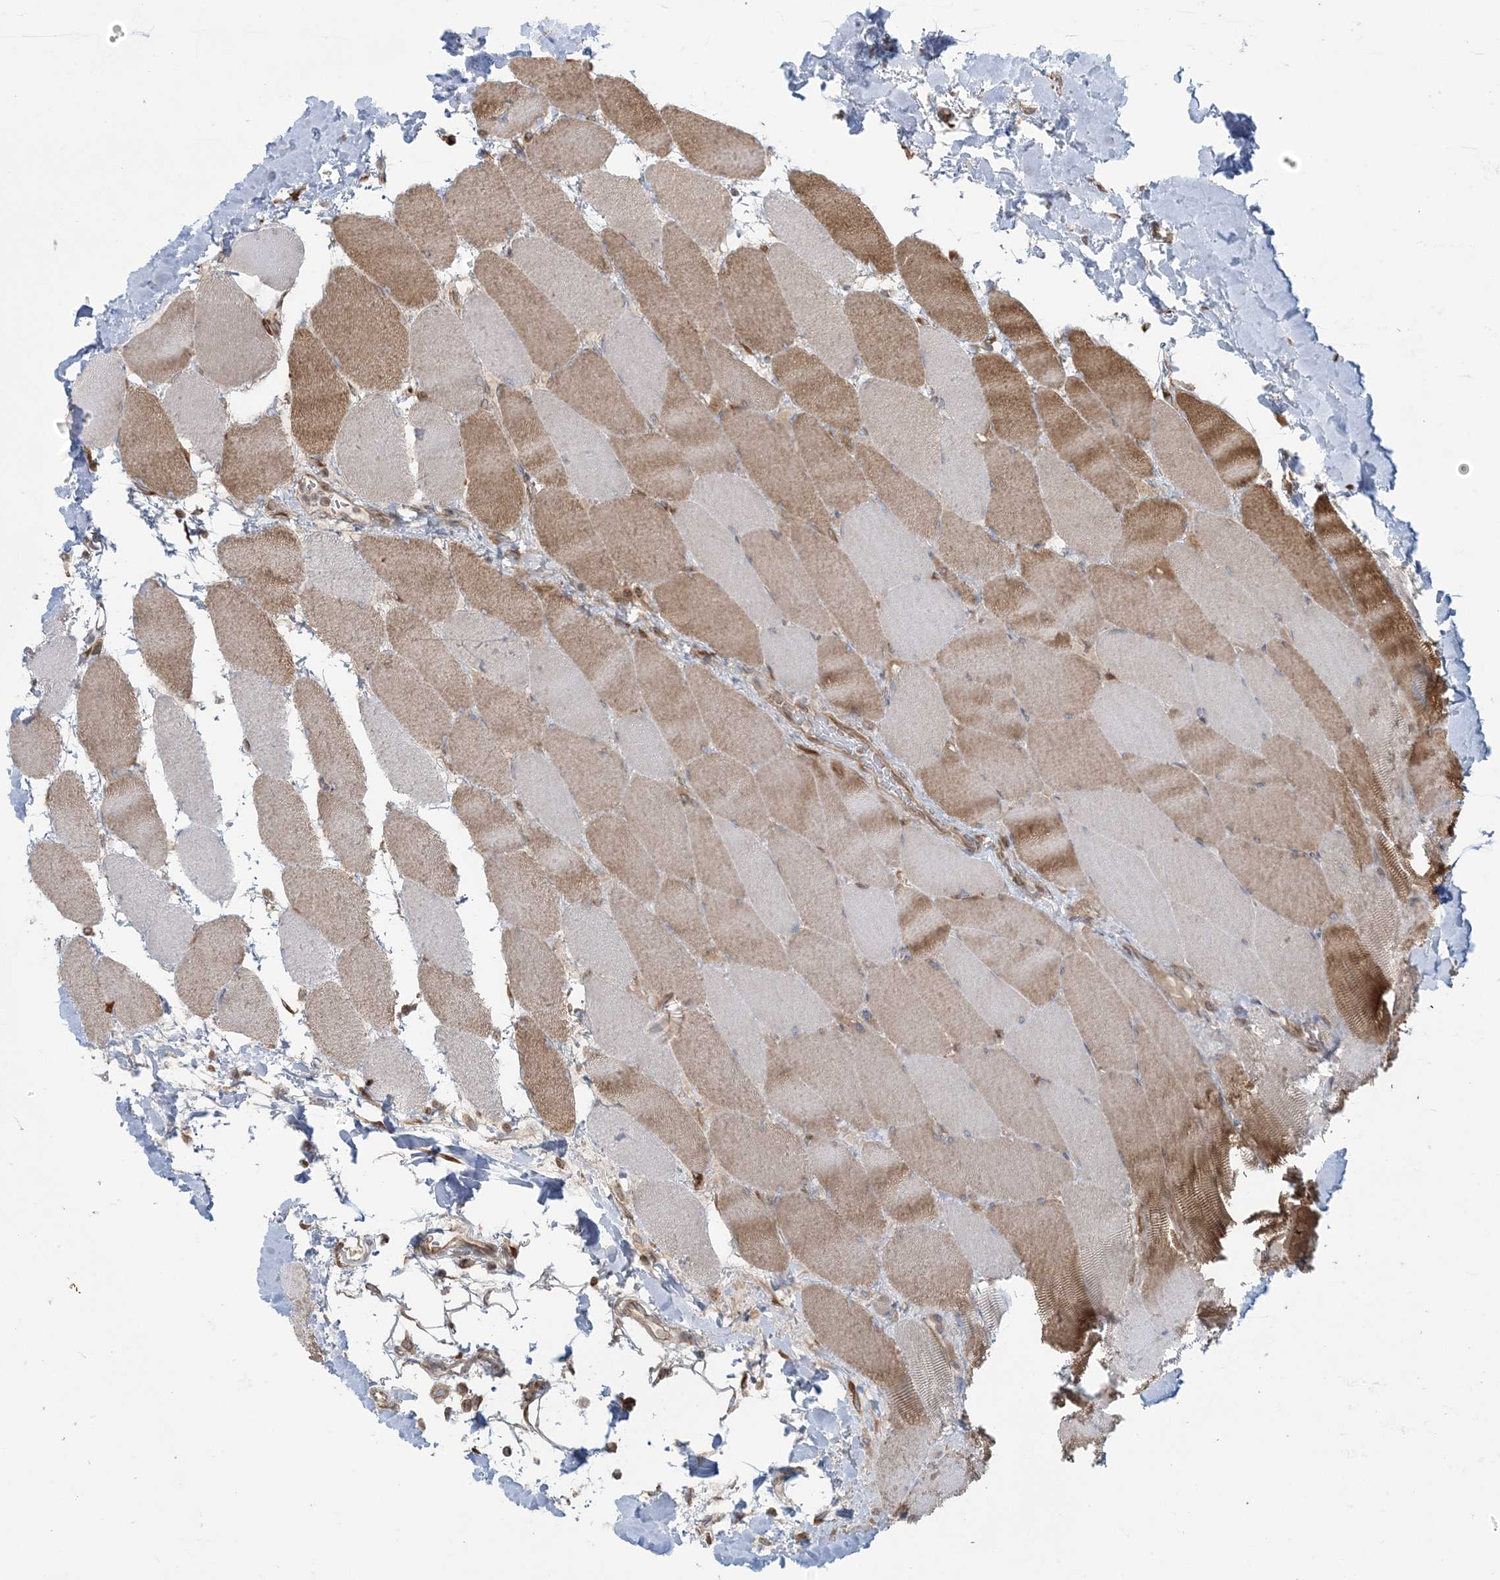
{"staining": {"intensity": "moderate", "quantity": ">75%", "location": "cytoplasmic/membranous"}, "tissue": "head and neck cancer", "cell_type": "Tumor cells", "image_type": "cancer", "snomed": [{"axis": "morphology", "description": "Adenocarcinoma, NOS"}, {"axis": "morphology", "description": "Adenoma, NOS"}, {"axis": "topography", "description": "Head-Neck"}], "caption": "There is medium levels of moderate cytoplasmic/membranous positivity in tumor cells of adenocarcinoma (head and neck), as demonstrated by immunohistochemical staining (brown color).", "gene": "UBXN4", "patient": {"sex": "female", "age": 55}}